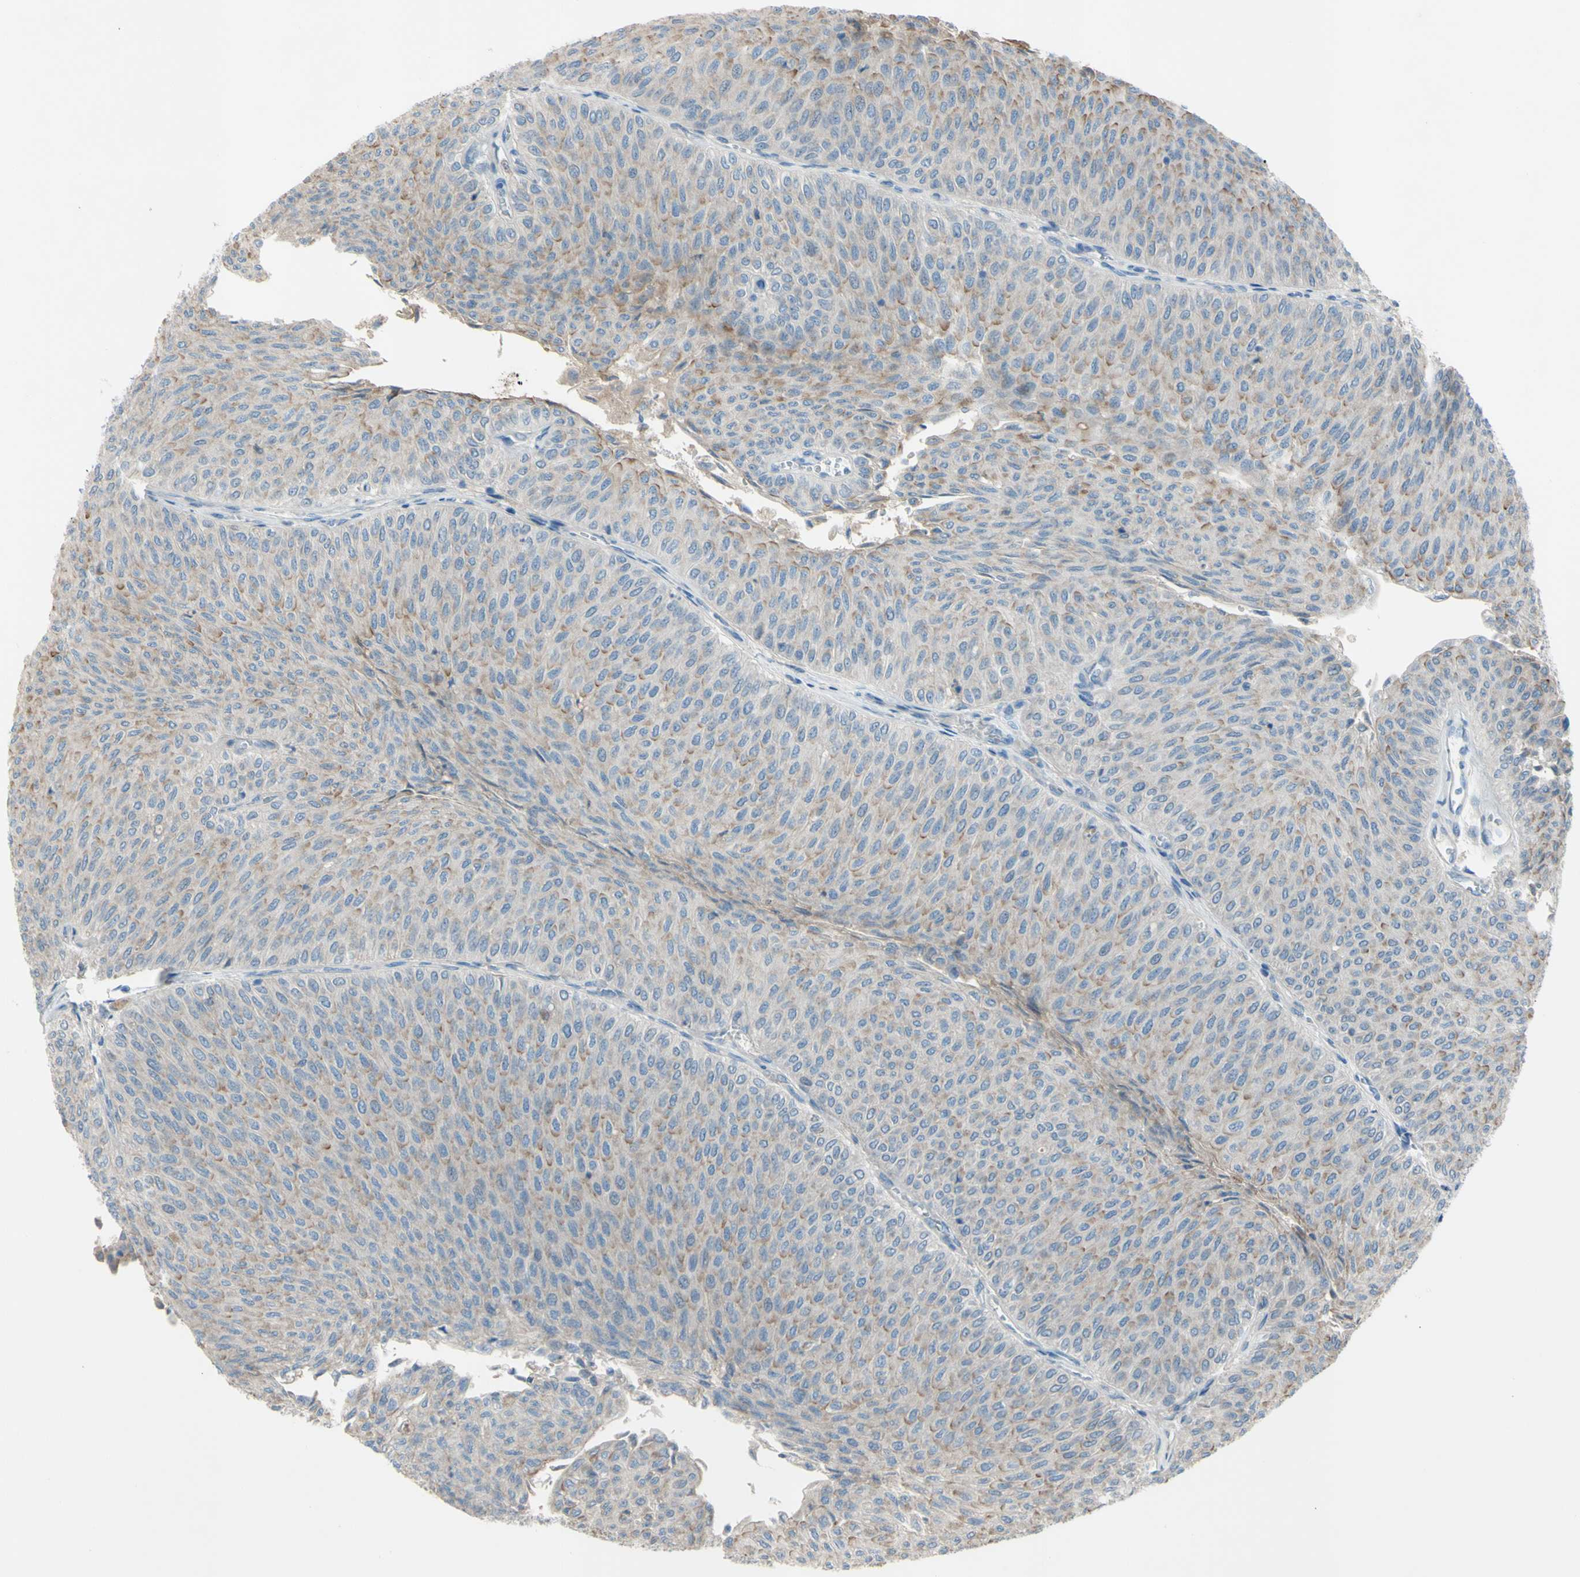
{"staining": {"intensity": "moderate", "quantity": "25%-75%", "location": "cytoplasmic/membranous"}, "tissue": "urothelial cancer", "cell_type": "Tumor cells", "image_type": "cancer", "snomed": [{"axis": "morphology", "description": "Urothelial carcinoma, Low grade"}, {"axis": "topography", "description": "Urinary bladder"}], "caption": "Human urothelial cancer stained with a brown dye shows moderate cytoplasmic/membranous positive positivity in about 25%-75% of tumor cells.", "gene": "ATRN", "patient": {"sex": "male", "age": 78}}